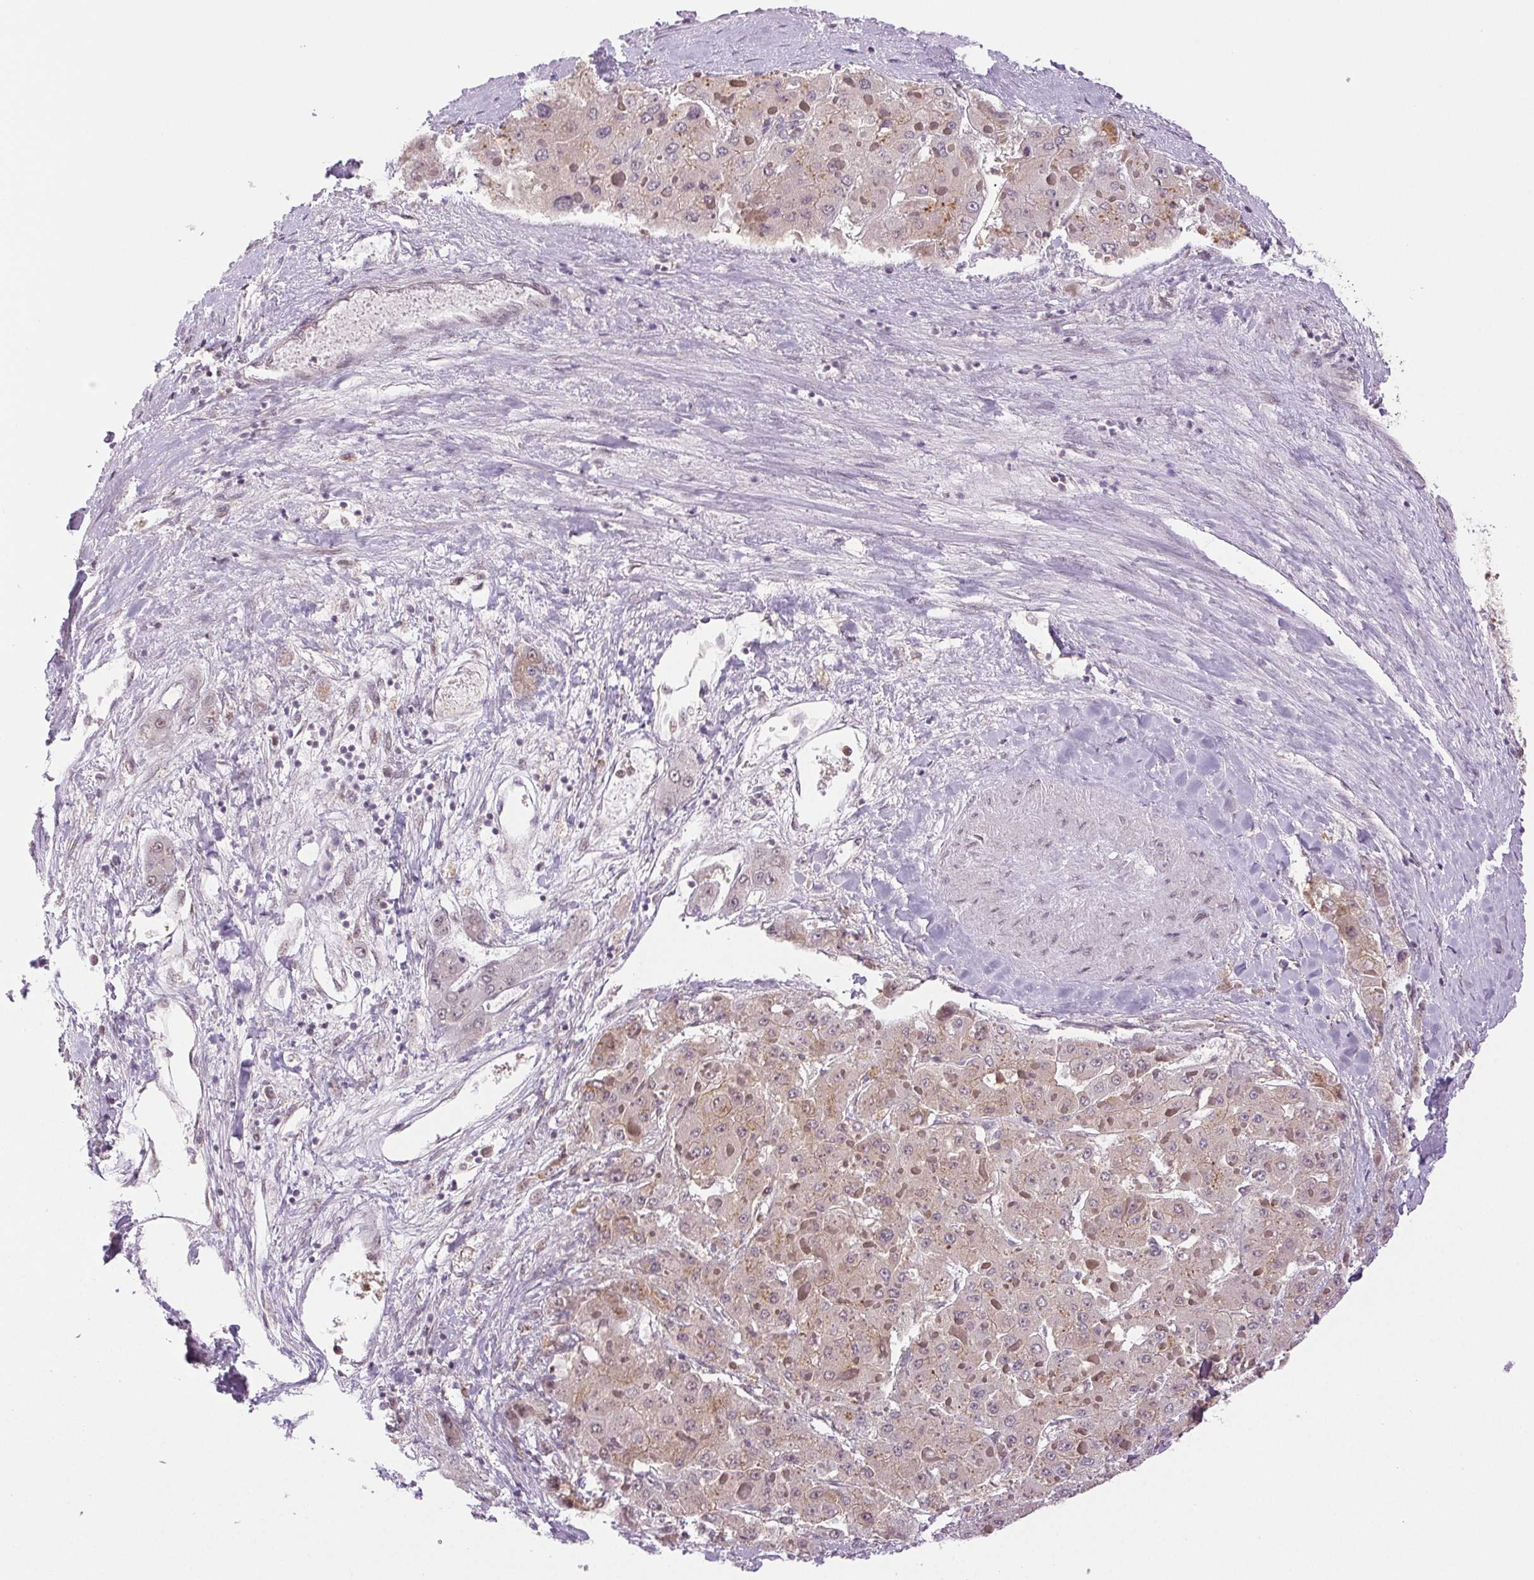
{"staining": {"intensity": "weak", "quantity": "<25%", "location": "cytoplasmic/membranous"}, "tissue": "liver cancer", "cell_type": "Tumor cells", "image_type": "cancer", "snomed": [{"axis": "morphology", "description": "Carcinoma, Hepatocellular, NOS"}, {"axis": "topography", "description": "Liver"}], "caption": "Tumor cells are negative for brown protein staining in liver hepatocellular carcinoma. The staining was performed using DAB (3,3'-diaminobenzidine) to visualize the protein expression in brown, while the nuclei were stained in blue with hematoxylin (Magnification: 20x).", "gene": "GRHL3", "patient": {"sex": "female", "age": 73}}